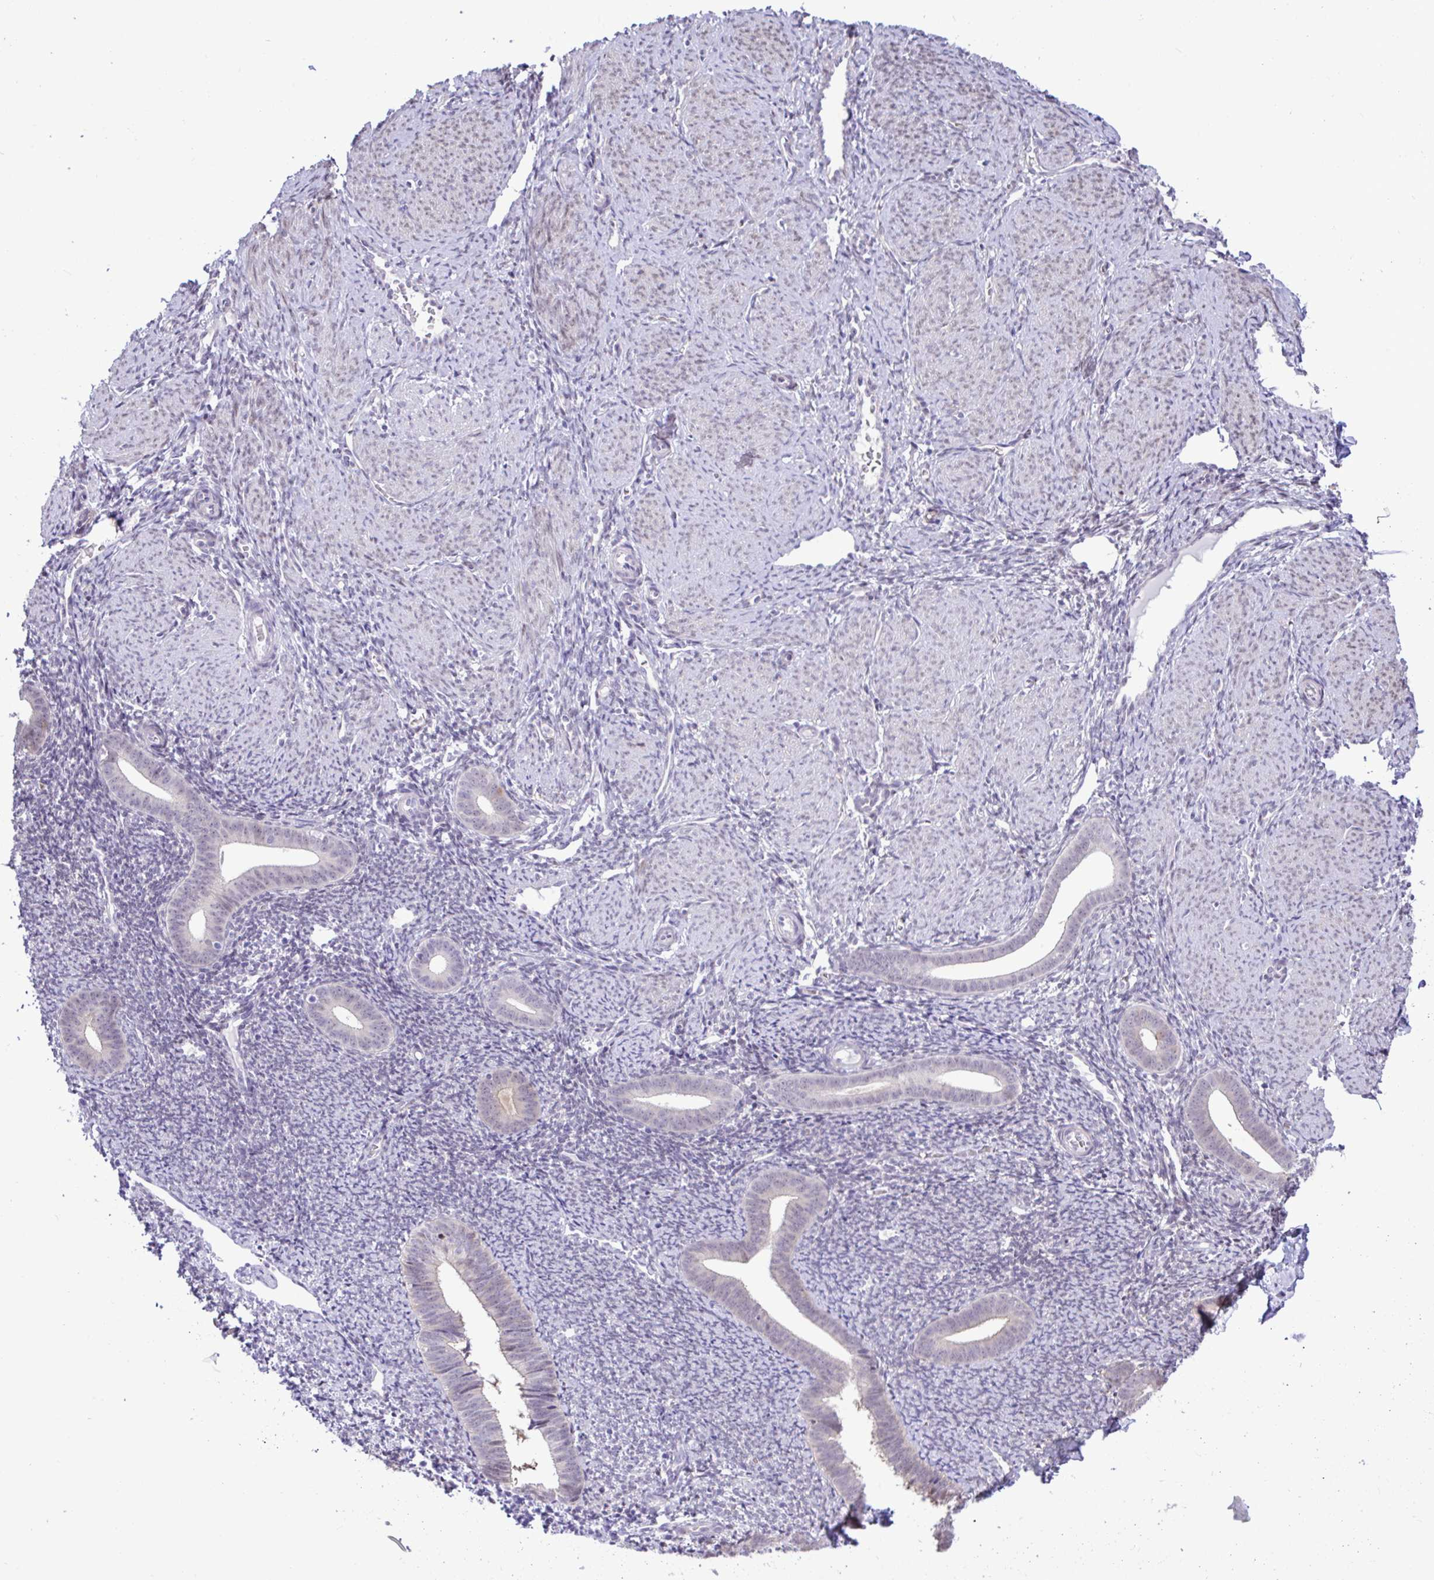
{"staining": {"intensity": "negative", "quantity": "none", "location": "none"}, "tissue": "endometrium", "cell_type": "Cells in endometrial stroma", "image_type": "normal", "snomed": [{"axis": "morphology", "description": "Normal tissue, NOS"}, {"axis": "topography", "description": "Endometrium"}], "caption": "Cells in endometrial stroma are negative for protein expression in unremarkable human endometrium. (DAB IHC with hematoxylin counter stain).", "gene": "ZNF485", "patient": {"sex": "female", "age": 39}}